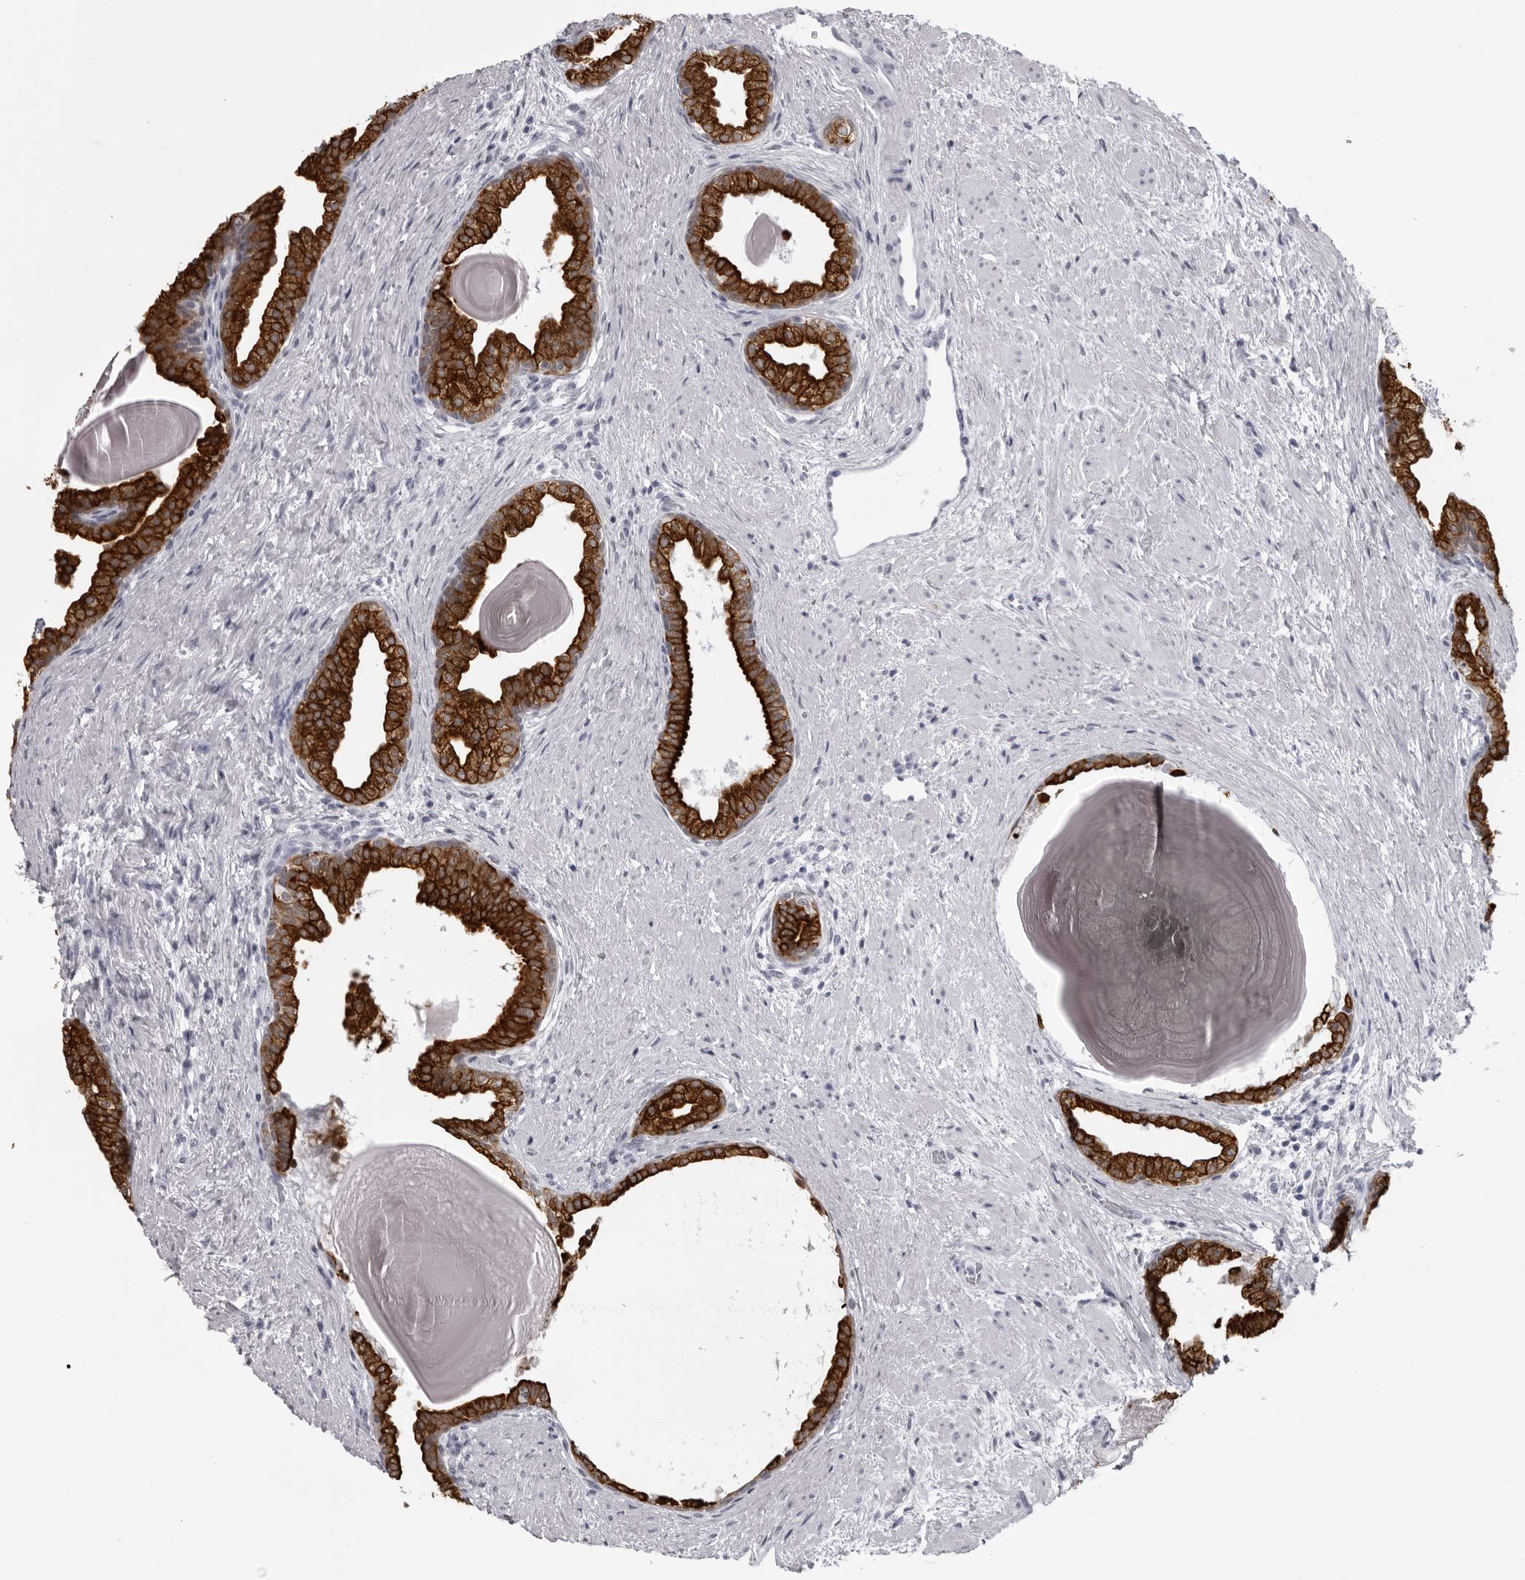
{"staining": {"intensity": "strong", "quantity": ">75%", "location": "cytoplasmic/membranous"}, "tissue": "prostate", "cell_type": "Glandular cells", "image_type": "normal", "snomed": [{"axis": "morphology", "description": "Normal tissue, NOS"}, {"axis": "topography", "description": "Prostate"}], "caption": "Normal prostate reveals strong cytoplasmic/membranous expression in approximately >75% of glandular cells.", "gene": "UROD", "patient": {"sex": "male", "age": 48}}